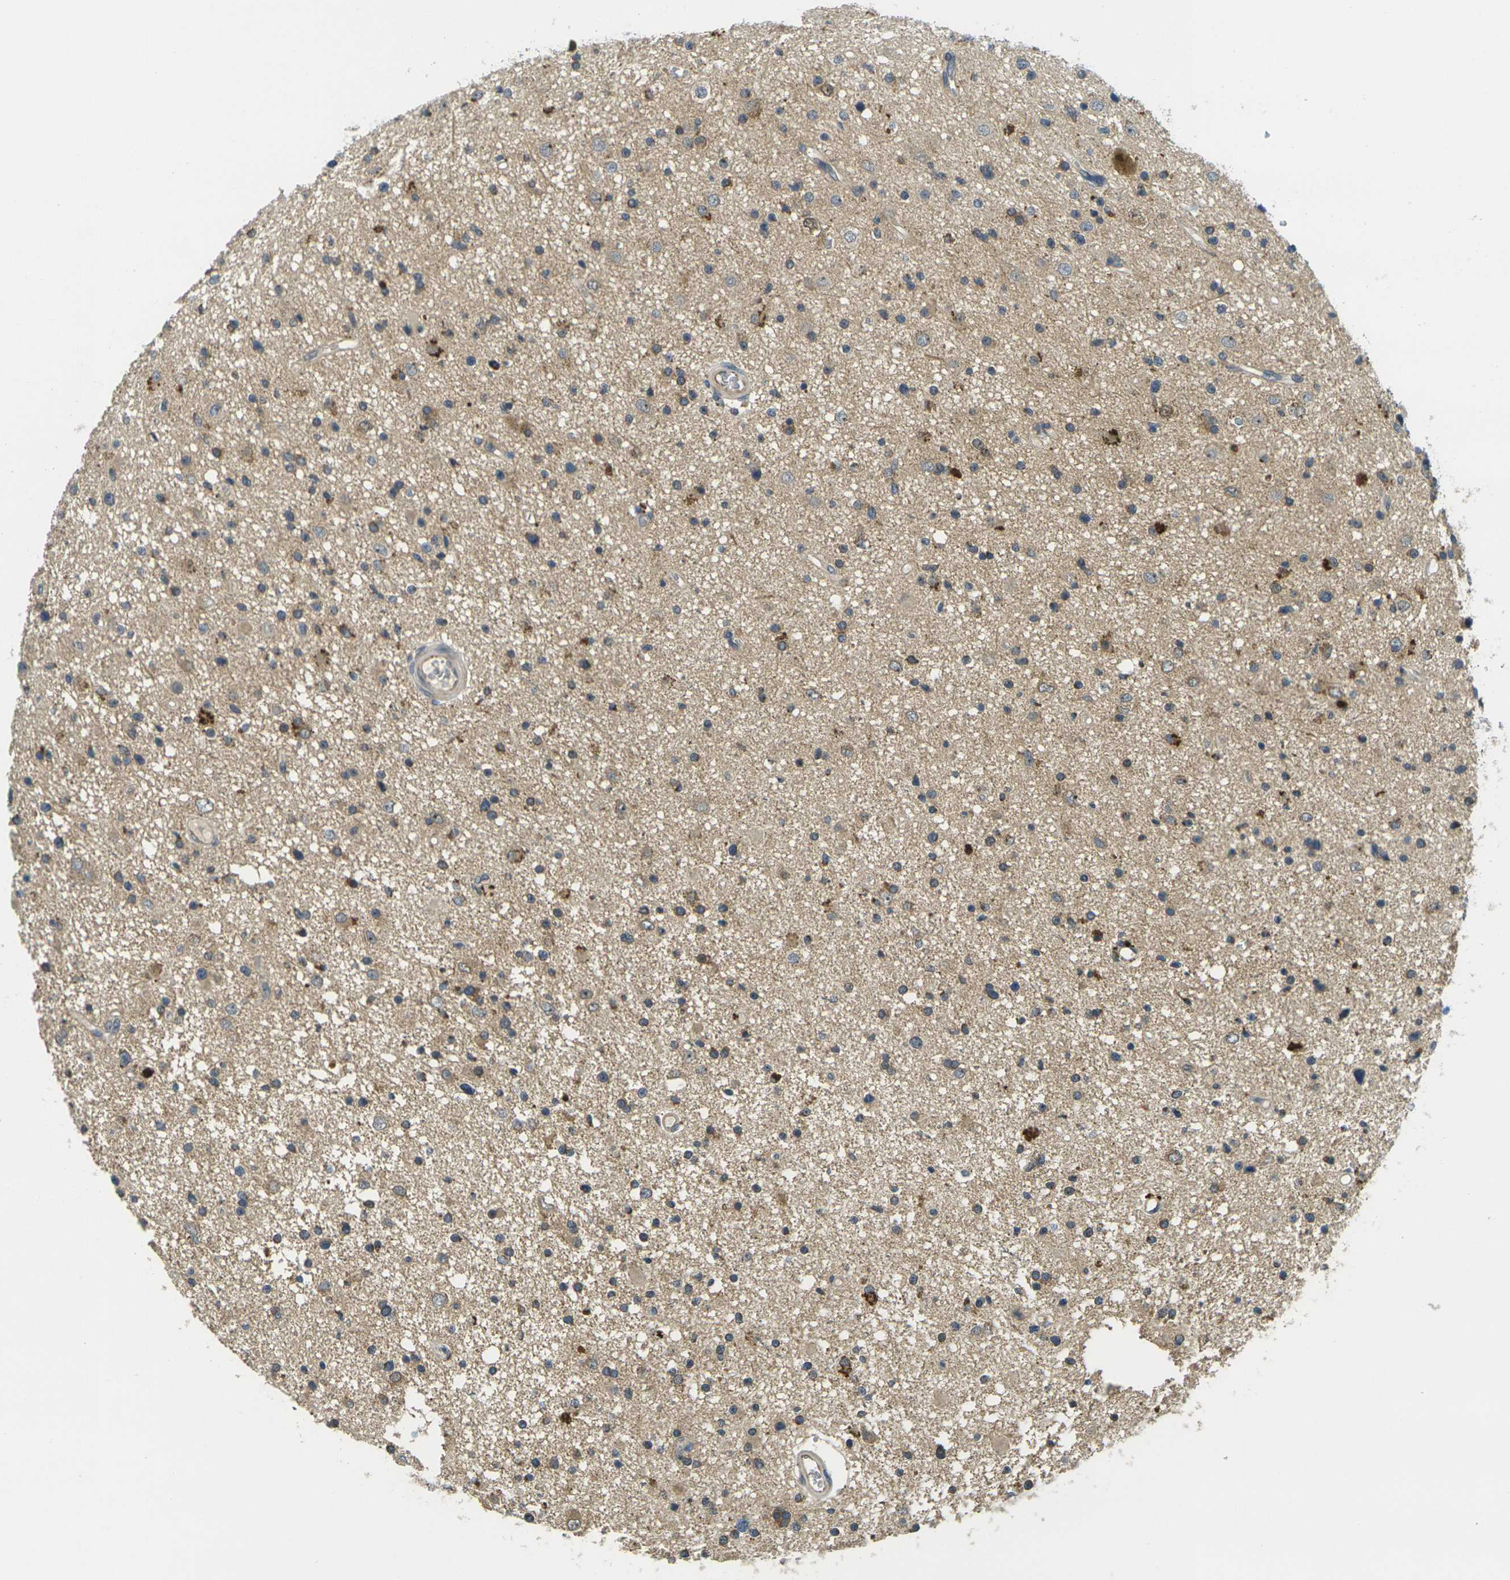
{"staining": {"intensity": "moderate", "quantity": "25%-75%", "location": "cytoplasmic/membranous"}, "tissue": "glioma", "cell_type": "Tumor cells", "image_type": "cancer", "snomed": [{"axis": "morphology", "description": "Glioma, malignant, High grade"}, {"axis": "topography", "description": "Brain"}], "caption": "Glioma stained with a protein marker displays moderate staining in tumor cells.", "gene": "MINAR2", "patient": {"sex": "male", "age": 33}}